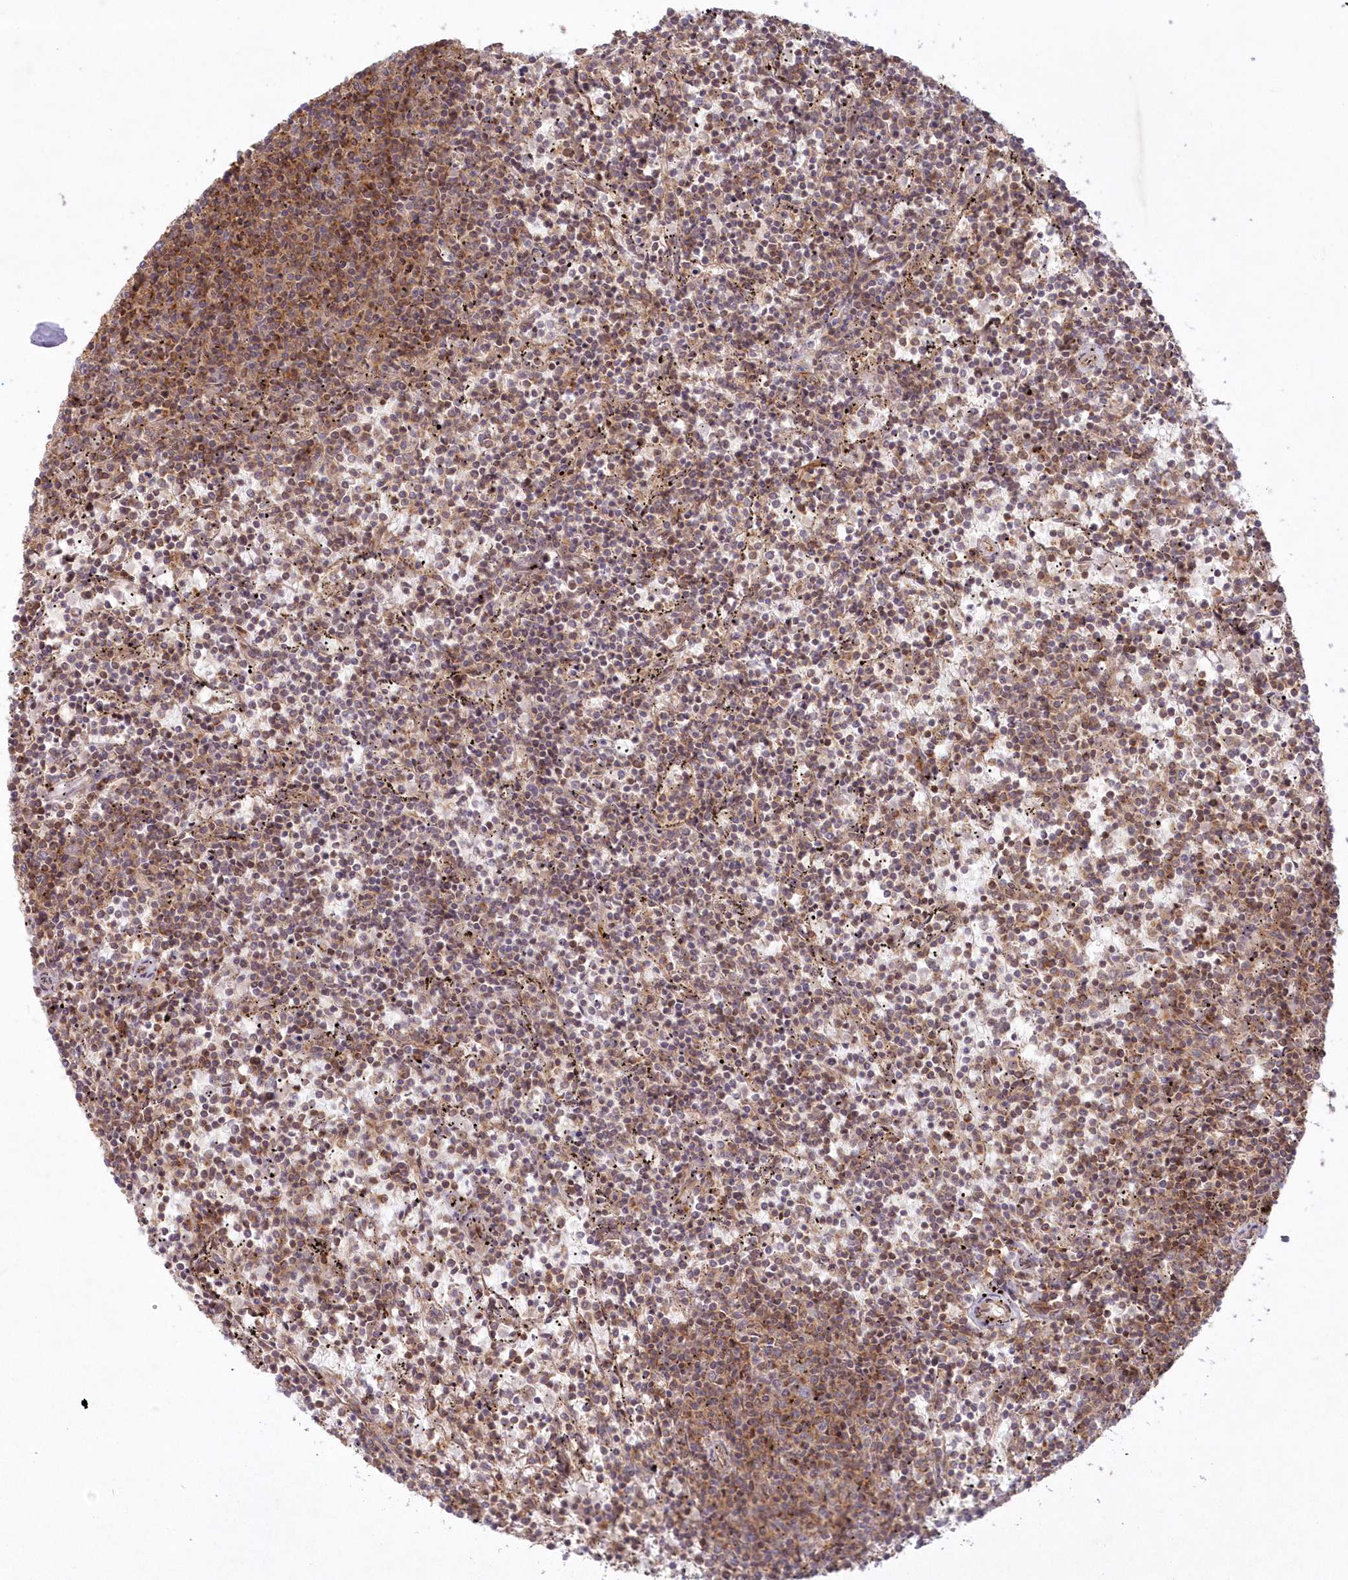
{"staining": {"intensity": "moderate", "quantity": "25%-75%", "location": "cytoplasmic/membranous"}, "tissue": "lymphoma", "cell_type": "Tumor cells", "image_type": "cancer", "snomed": [{"axis": "morphology", "description": "Malignant lymphoma, non-Hodgkin's type, Low grade"}, {"axis": "topography", "description": "Spleen"}], "caption": "The immunohistochemical stain highlights moderate cytoplasmic/membranous positivity in tumor cells of lymphoma tissue. Nuclei are stained in blue.", "gene": "TOGARAM2", "patient": {"sex": "female", "age": 50}}